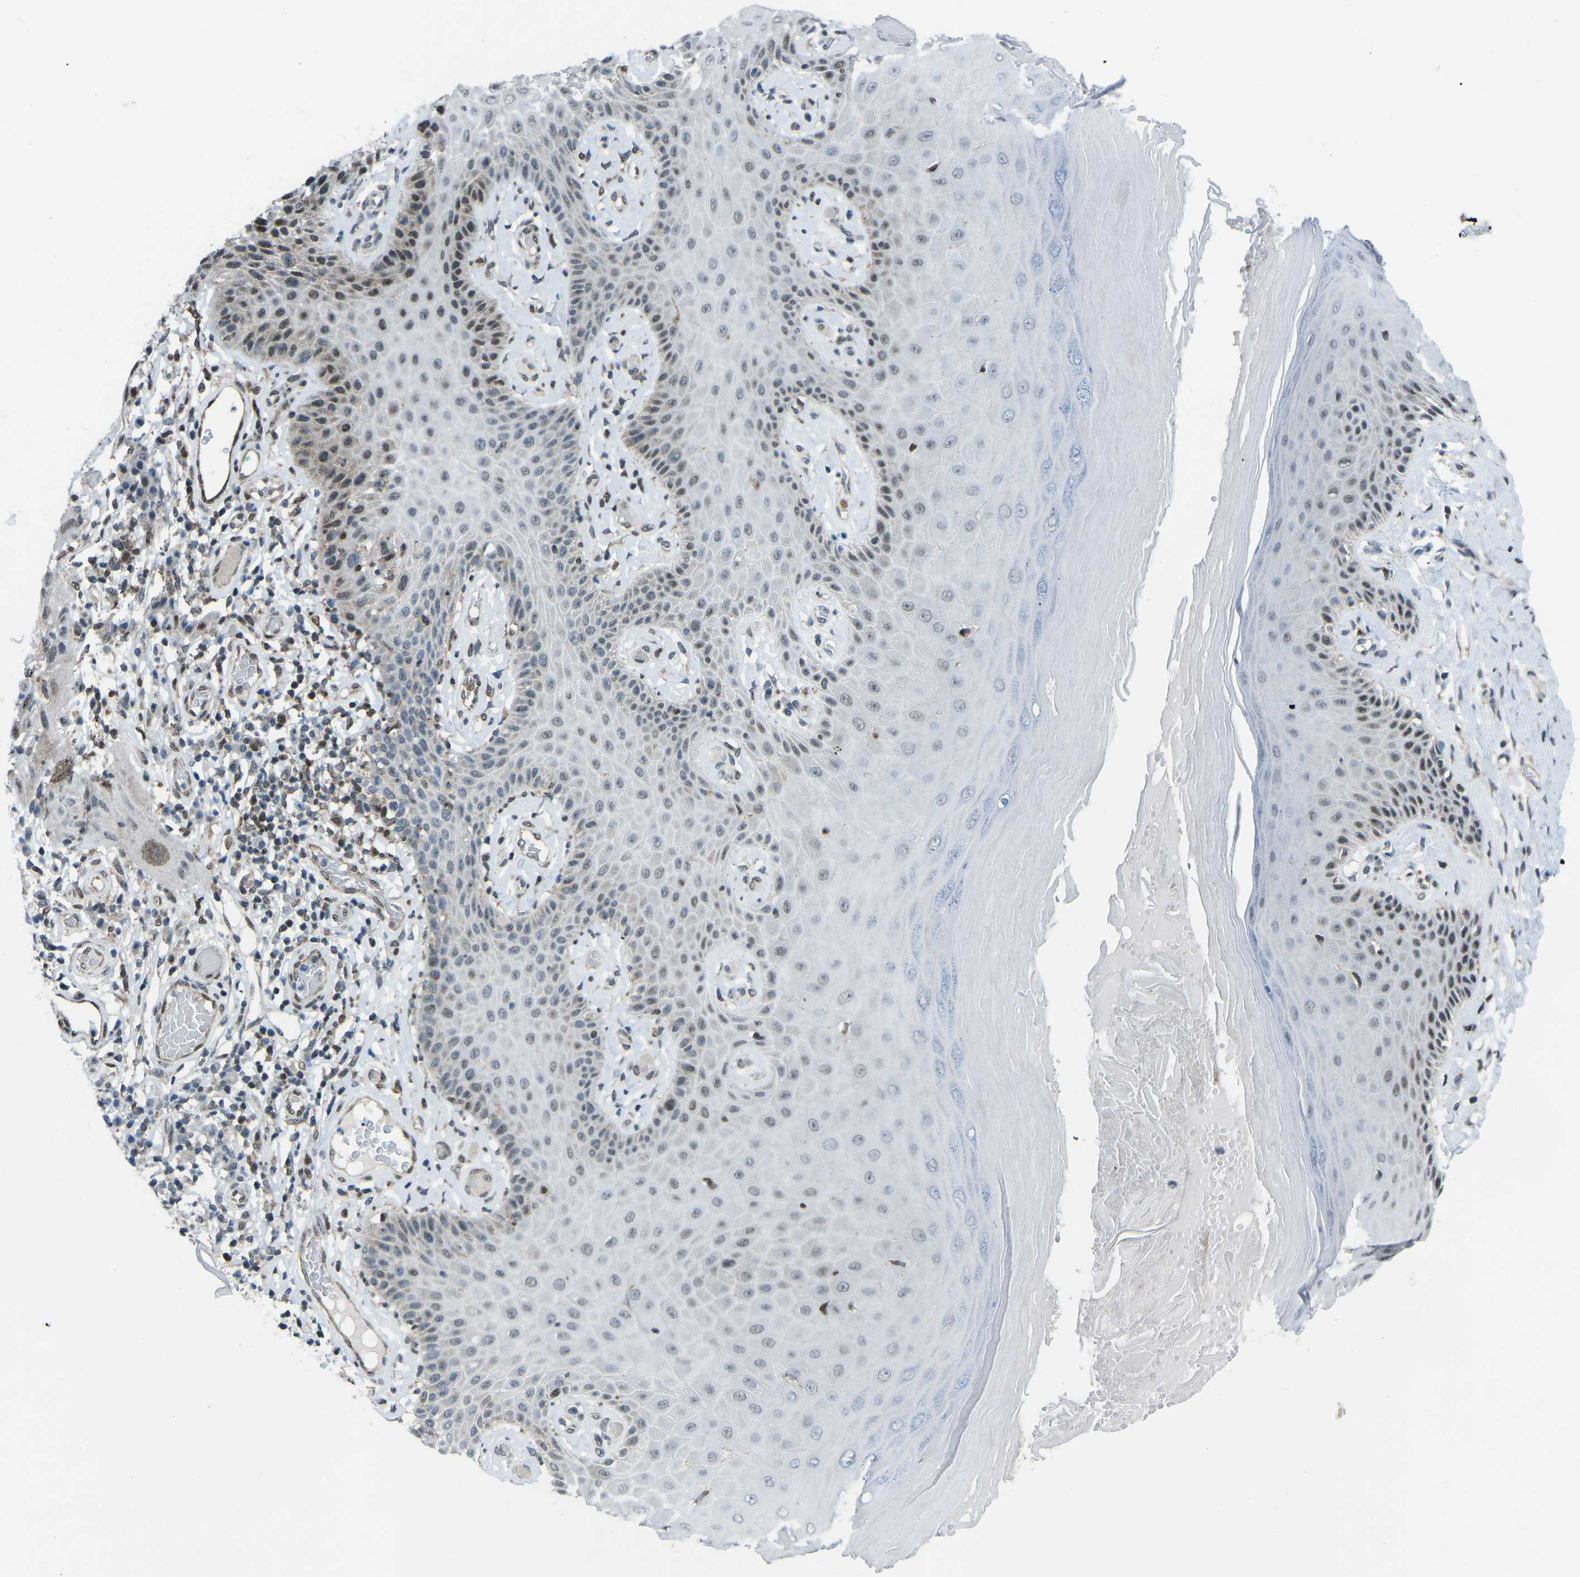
{"staining": {"intensity": "moderate", "quantity": "<25%", "location": "nuclear"}, "tissue": "skin", "cell_type": "Epidermal cells", "image_type": "normal", "snomed": [{"axis": "morphology", "description": "Normal tissue, NOS"}, {"axis": "topography", "description": "Vulva"}], "caption": "An immunohistochemistry image of unremarkable tissue is shown. Protein staining in brown shows moderate nuclear positivity in skin within epidermal cells. The protein of interest is stained brown, and the nuclei are stained in blue (DAB (3,3'-diaminobenzidine) IHC with brightfield microscopy, high magnification).", "gene": "MBNL1", "patient": {"sex": "female", "age": 73}}